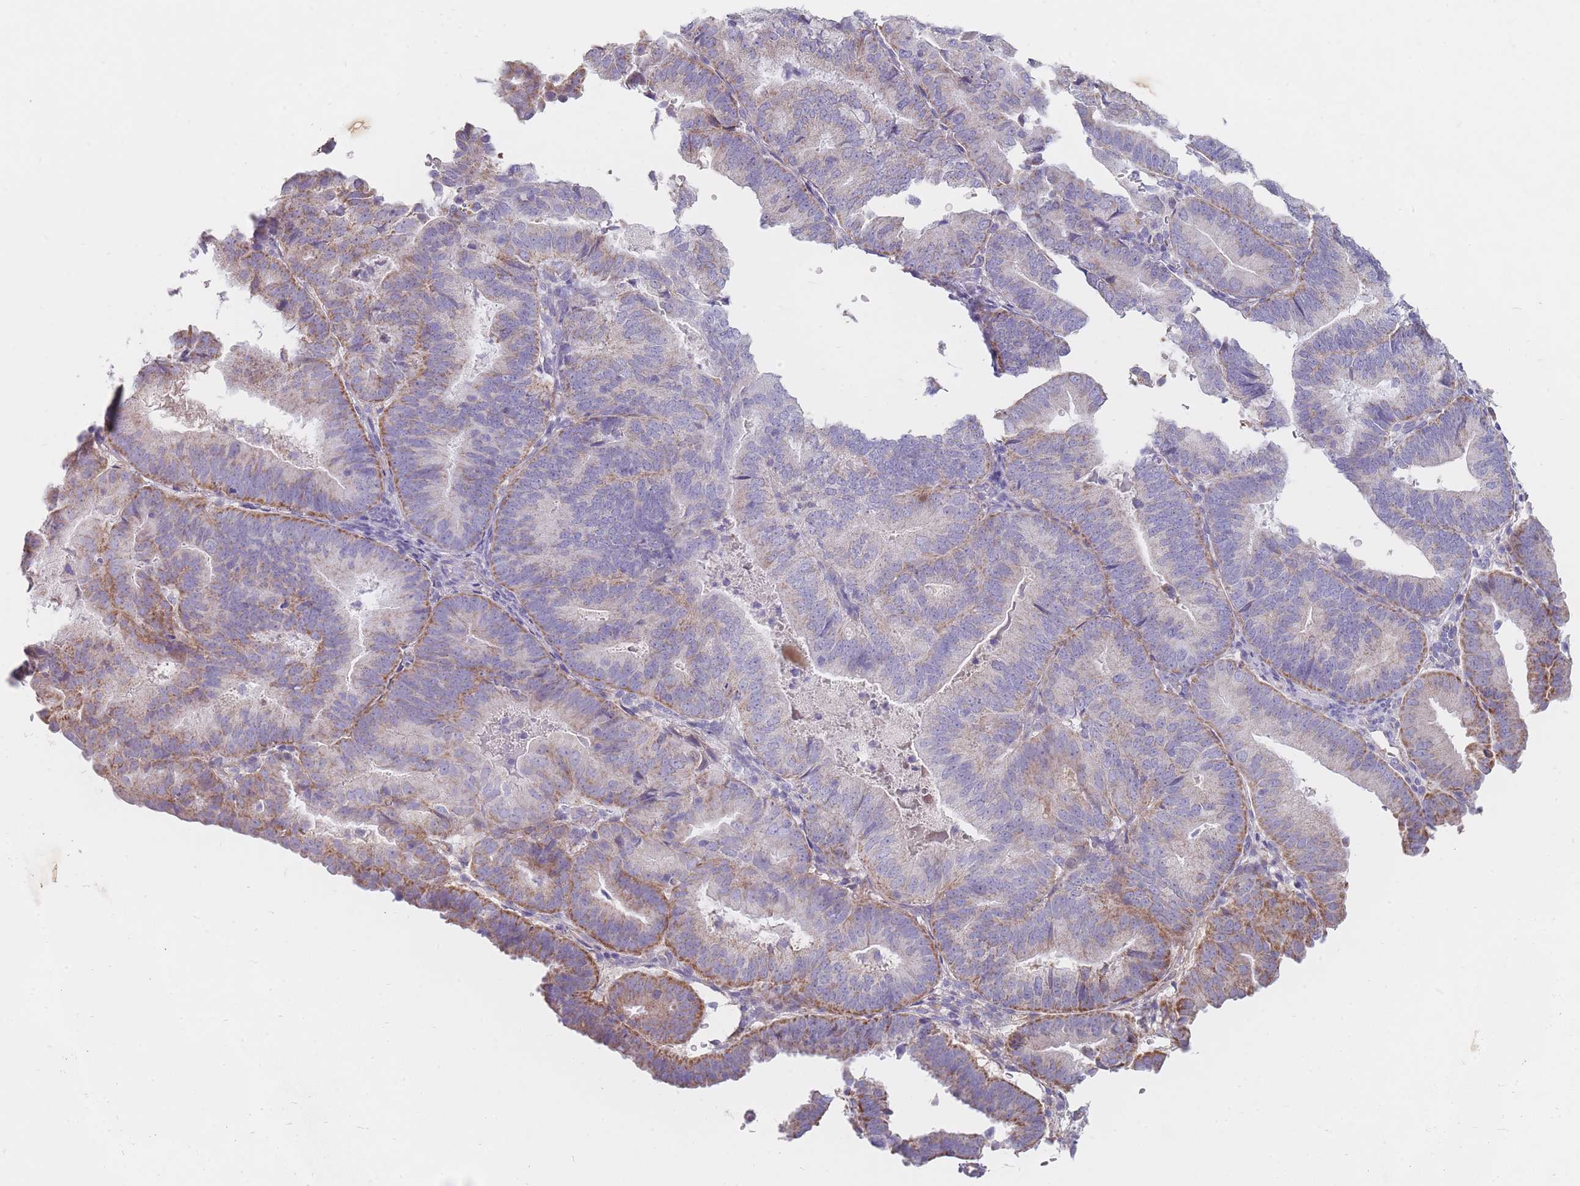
{"staining": {"intensity": "moderate", "quantity": "25%-75%", "location": "cytoplasmic/membranous"}, "tissue": "endometrial cancer", "cell_type": "Tumor cells", "image_type": "cancer", "snomed": [{"axis": "morphology", "description": "Adenocarcinoma, NOS"}, {"axis": "topography", "description": "Endometrium"}], "caption": "Brown immunohistochemical staining in adenocarcinoma (endometrial) reveals moderate cytoplasmic/membranous expression in approximately 25%-75% of tumor cells.", "gene": "MRPS14", "patient": {"sex": "female", "age": 70}}